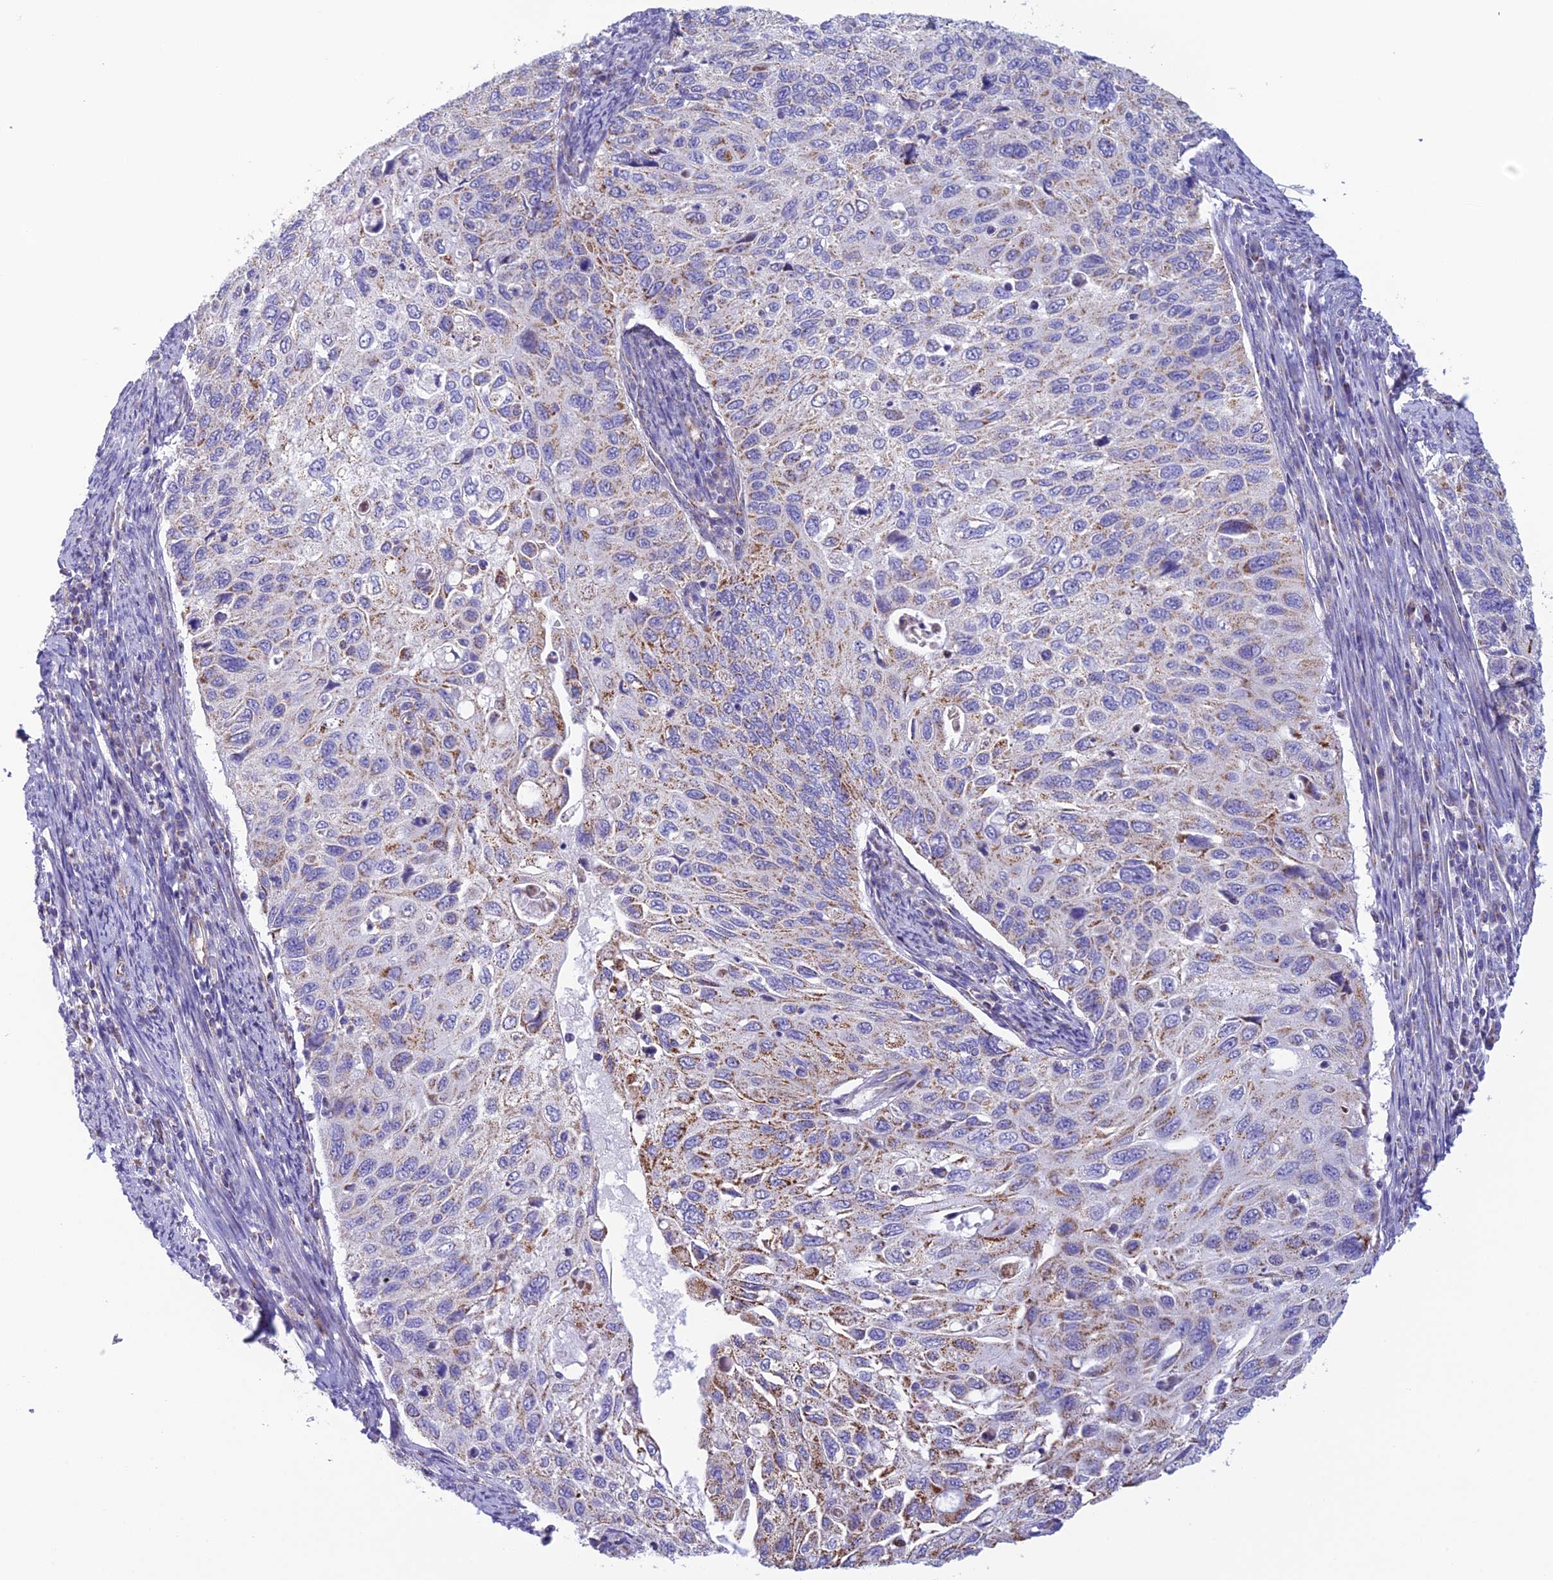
{"staining": {"intensity": "moderate", "quantity": "25%-75%", "location": "cytoplasmic/membranous"}, "tissue": "cervical cancer", "cell_type": "Tumor cells", "image_type": "cancer", "snomed": [{"axis": "morphology", "description": "Squamous cell carcinoma, NOS"}, {"axis": "topography", "description": "Cervix"}], "caption": "Moderate cytoplasmic/membranous protein staining is identified in about 25%-75% of tumor cells in cervical cancer (squamous cell carcinoma).", "gene": "POMGNT1", "patient": {"sex": "female", "age": 70}}